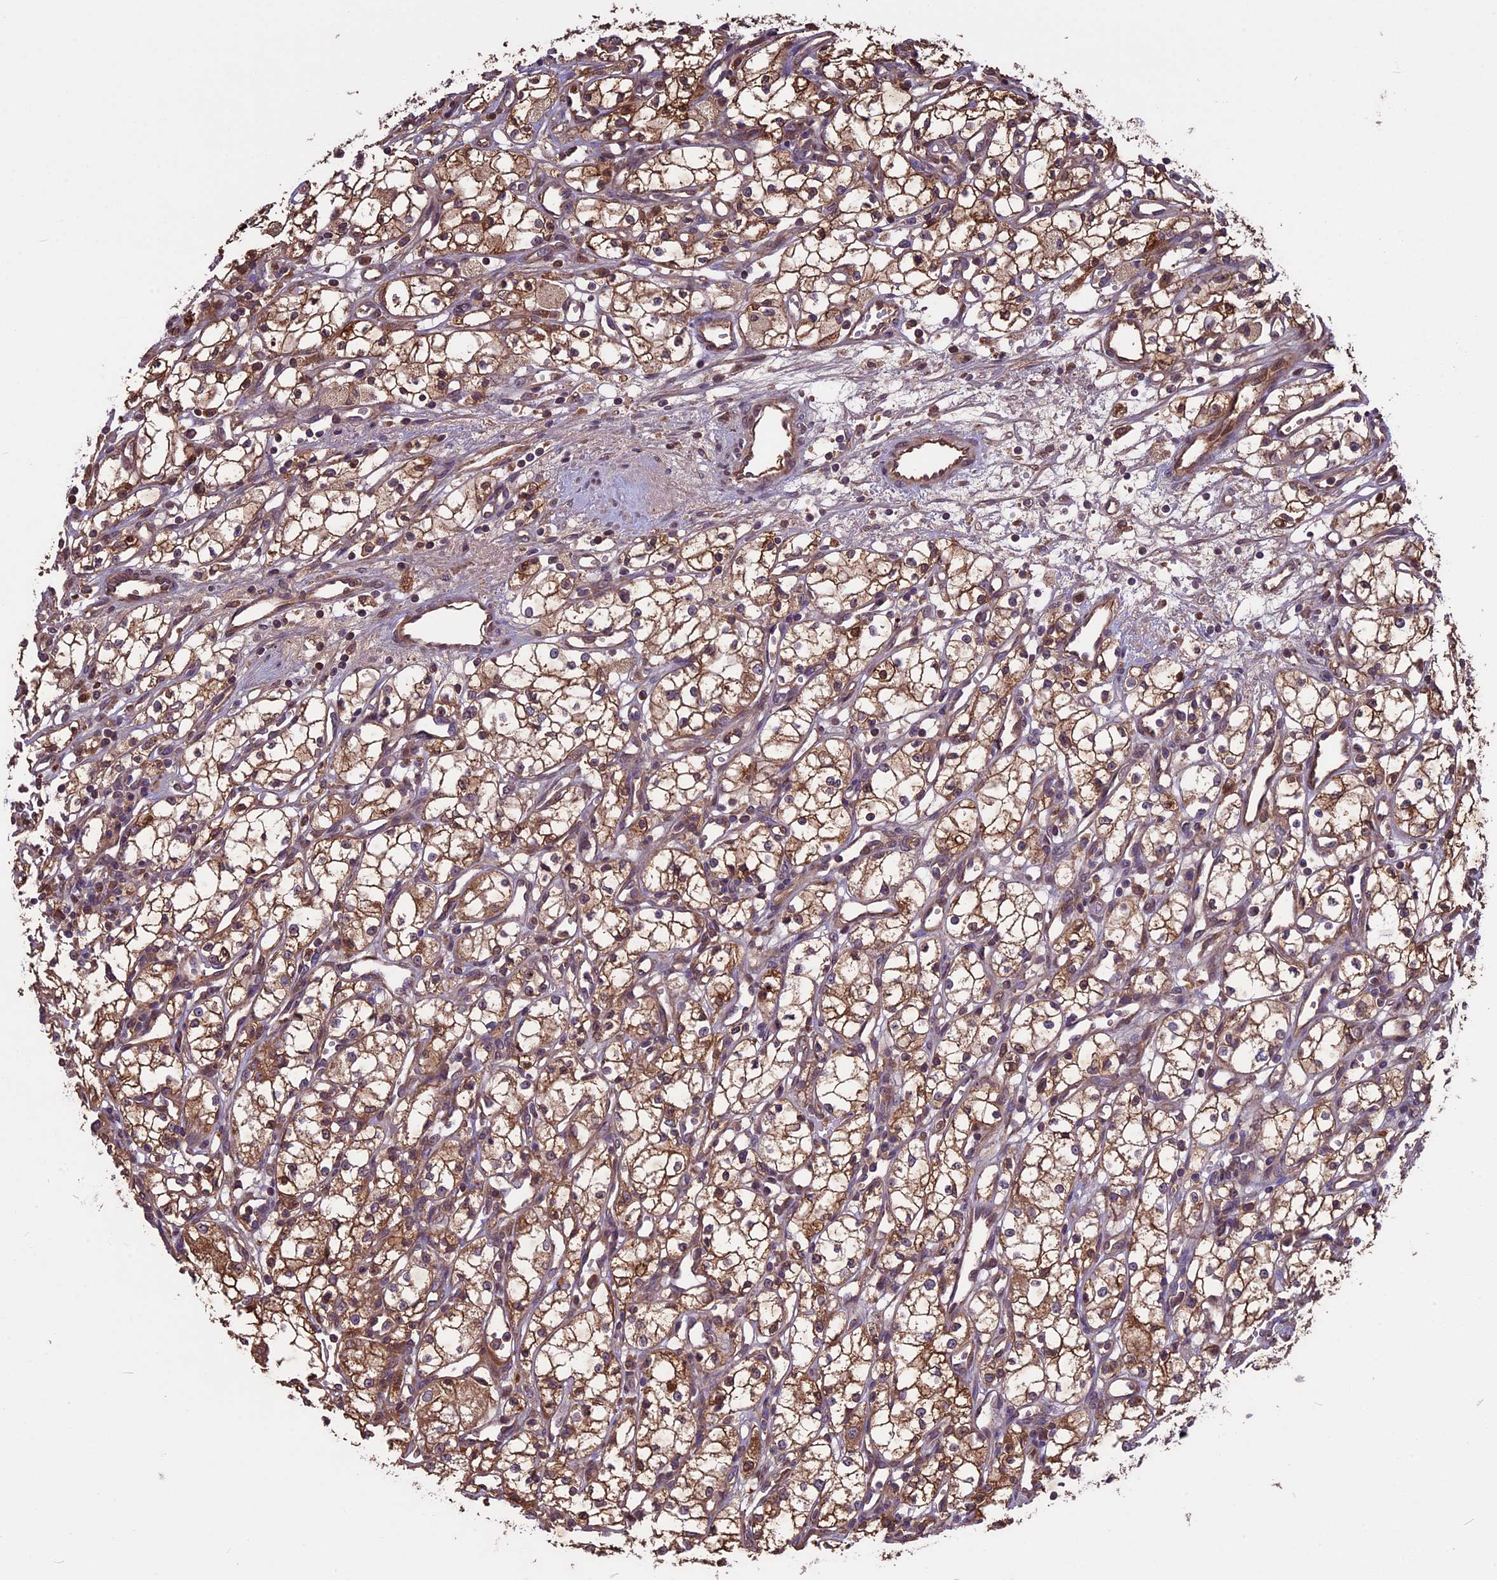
{"staining": {"intensity": "moderate", "quantity": ">75%", "location": "cytoplasmic/membranous"}, "tissue": "renal cancer", "cell_type": "Tumor cells", "image_type": "cancer", "snomed": [{"axis": "morphology", "description": "Adenocarcinoma, NOS"}, {"axis": "topography", "description": "Kidney"}], "caption": "About >75% of tumor cells in human adenocarcinoma (renal) demonstrate moderate cytoplasmic/membranous protein expression as visualized by brown immunohistochemical staining.", "gene": "VWA3A", "patient": {"sex": "male", "age": 59}}